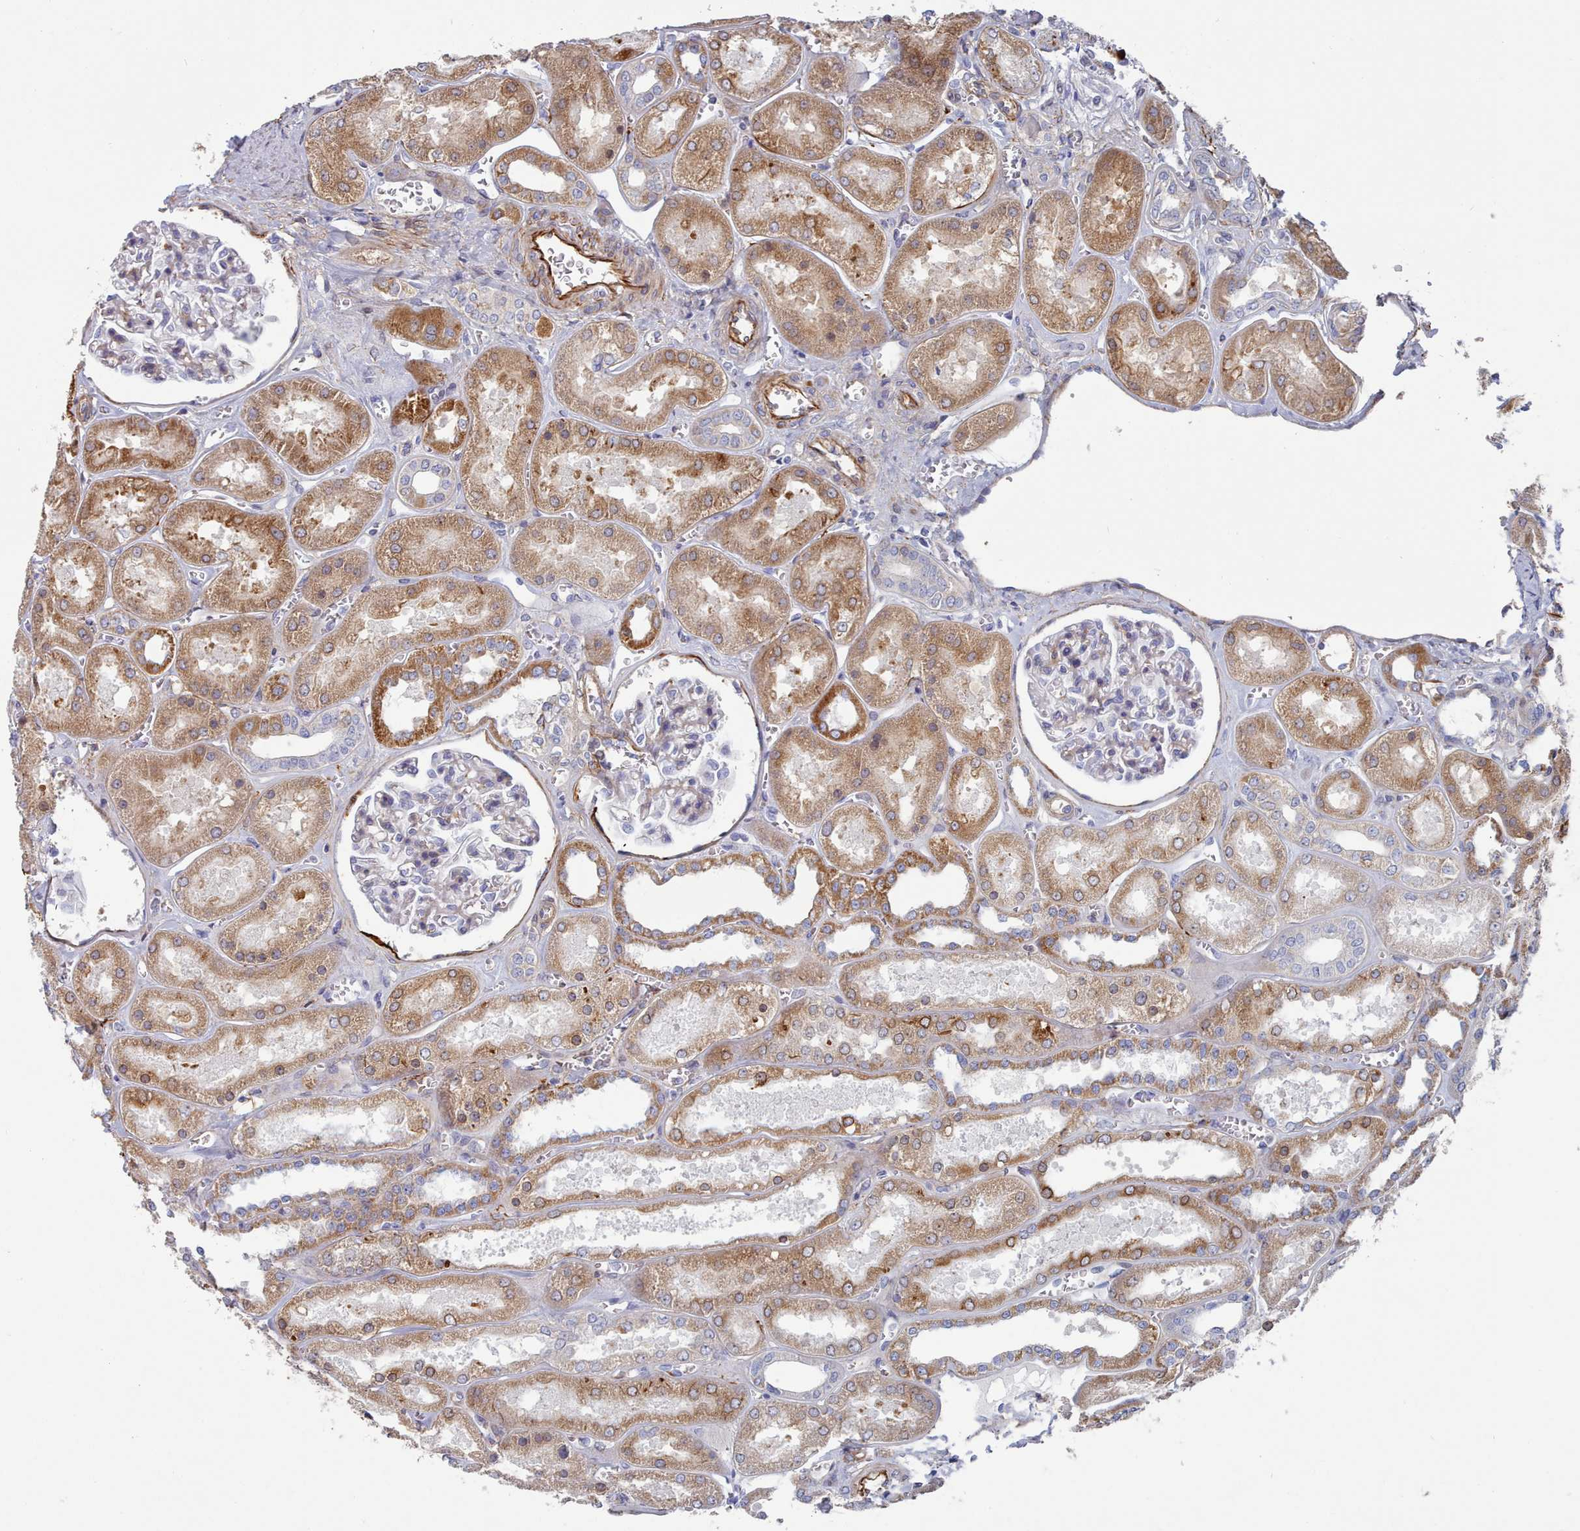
{"staining": {"intensity": "negative", "quantity": "none", "location": "none"}, "tissue": "kidney", "cell_type": "Cells in glomeruli", "image_type": "normal", "snomed": [{"axis": "morphology", "description": "Normal tissue, NOS"}, {"axis": "morphology", "description": "Adenocarcinoma, NOS"}, {"axis": "topography", "description": "Kidney"}], "caption": "Immunohistochemical staining of normal kidney demonstrates no significant staining in cells in glomeruli. Brightfield microscopy of immunohistochemistry stained with DAB (brown) and hematoxylin (blue), captured at high magnification.", "gene": "G6PC1", "patient": {"sex": "female", "age": 68}}